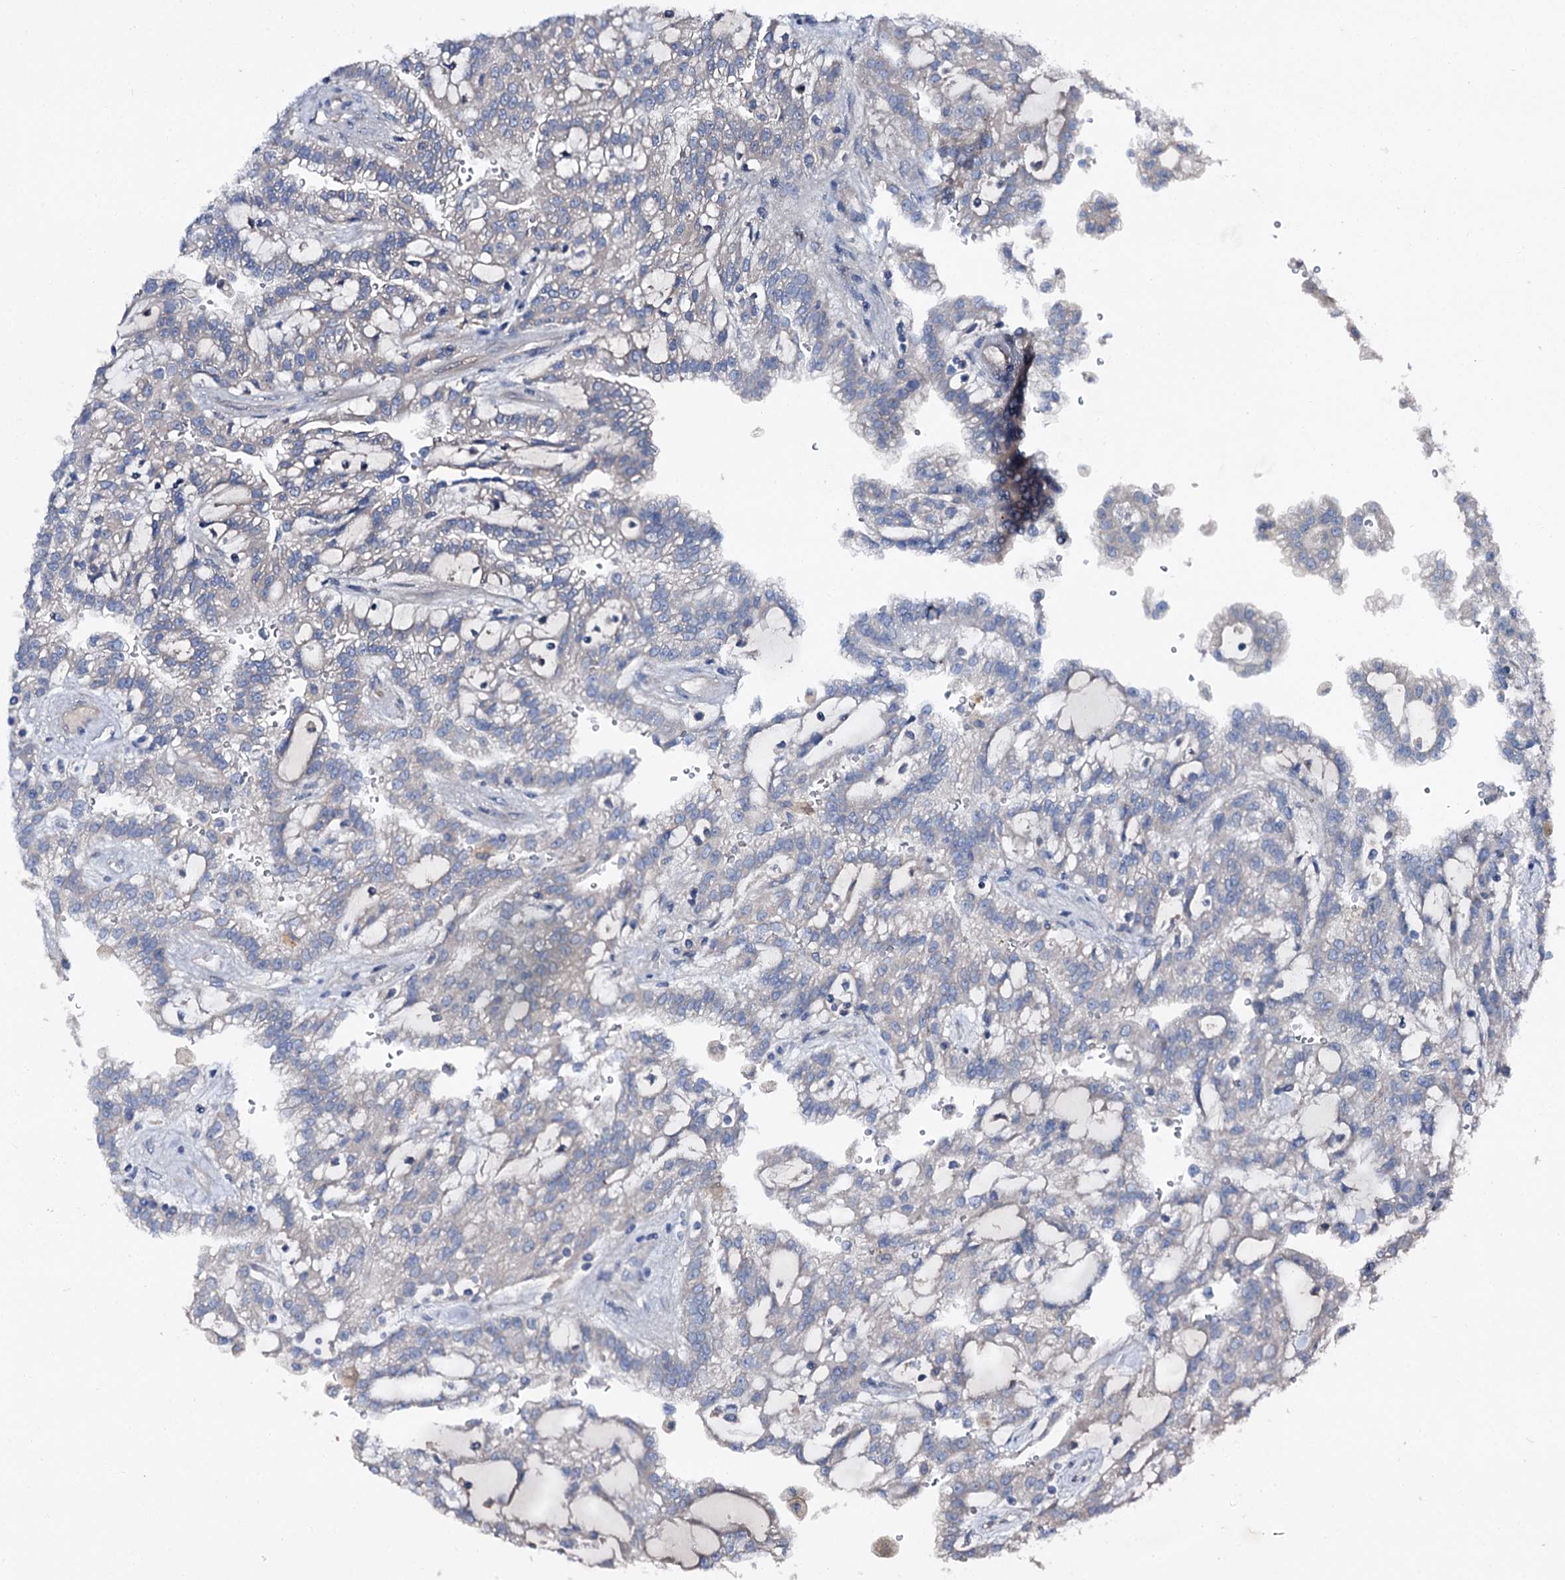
{"staining": {"intensity": "negative", "quantity": "none", "location": "none"}, "tissue": "renal cancer", "cell_type": "Tumor cells", "image_type": "cancer", "snomed": [{"axis": "morphology", "description": "Adenocarcinoma, NOS"}, {"axis": "topography", "description": "Kidney"}], "caption": "A micrograph of renal cancer stained for a protein displays no brown staining in tumor cells.", "gene": "SLC22A25", "patient": {"sex": "male", "age": 63}}